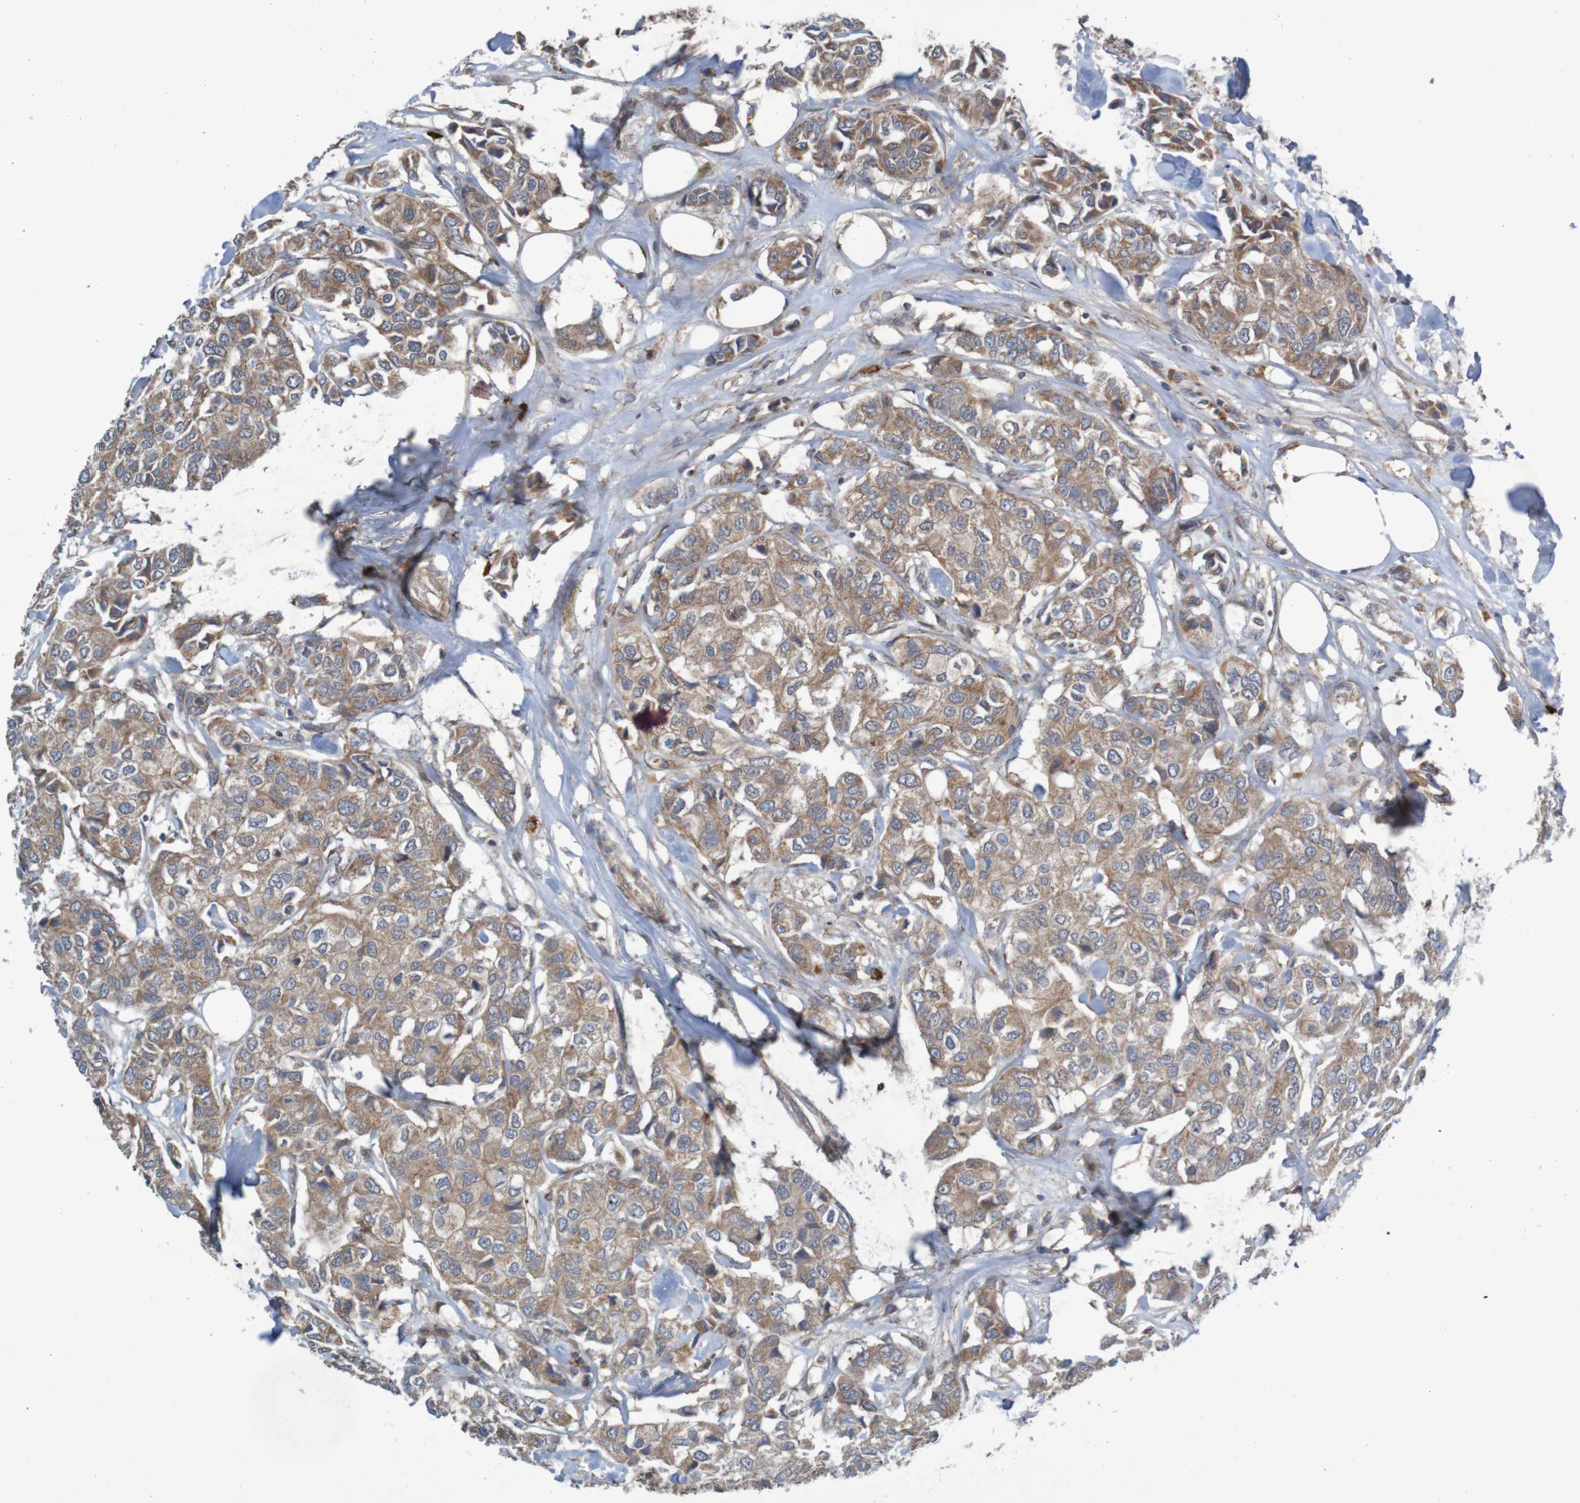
{"staining": {"intensity": "moderate", "quantity": ">75%", "location": "cytoplasmic/membranous"}, "tissue": "breast cancer", "cell_type": "Tumor cells", "image_type": "cancer", "snomed": [{"axis": "morphology", "description": "Duct carcinoma"}, {"axis": "topography", "description": "Breast"}], "caption": "A brown stain shows moderate cytoplasmic/membranous staining of a protein in human breast intraductal carcinoma tumor cells.", "gene": "B3GAT2", "patient": {"sex": "female", "age": 80}}